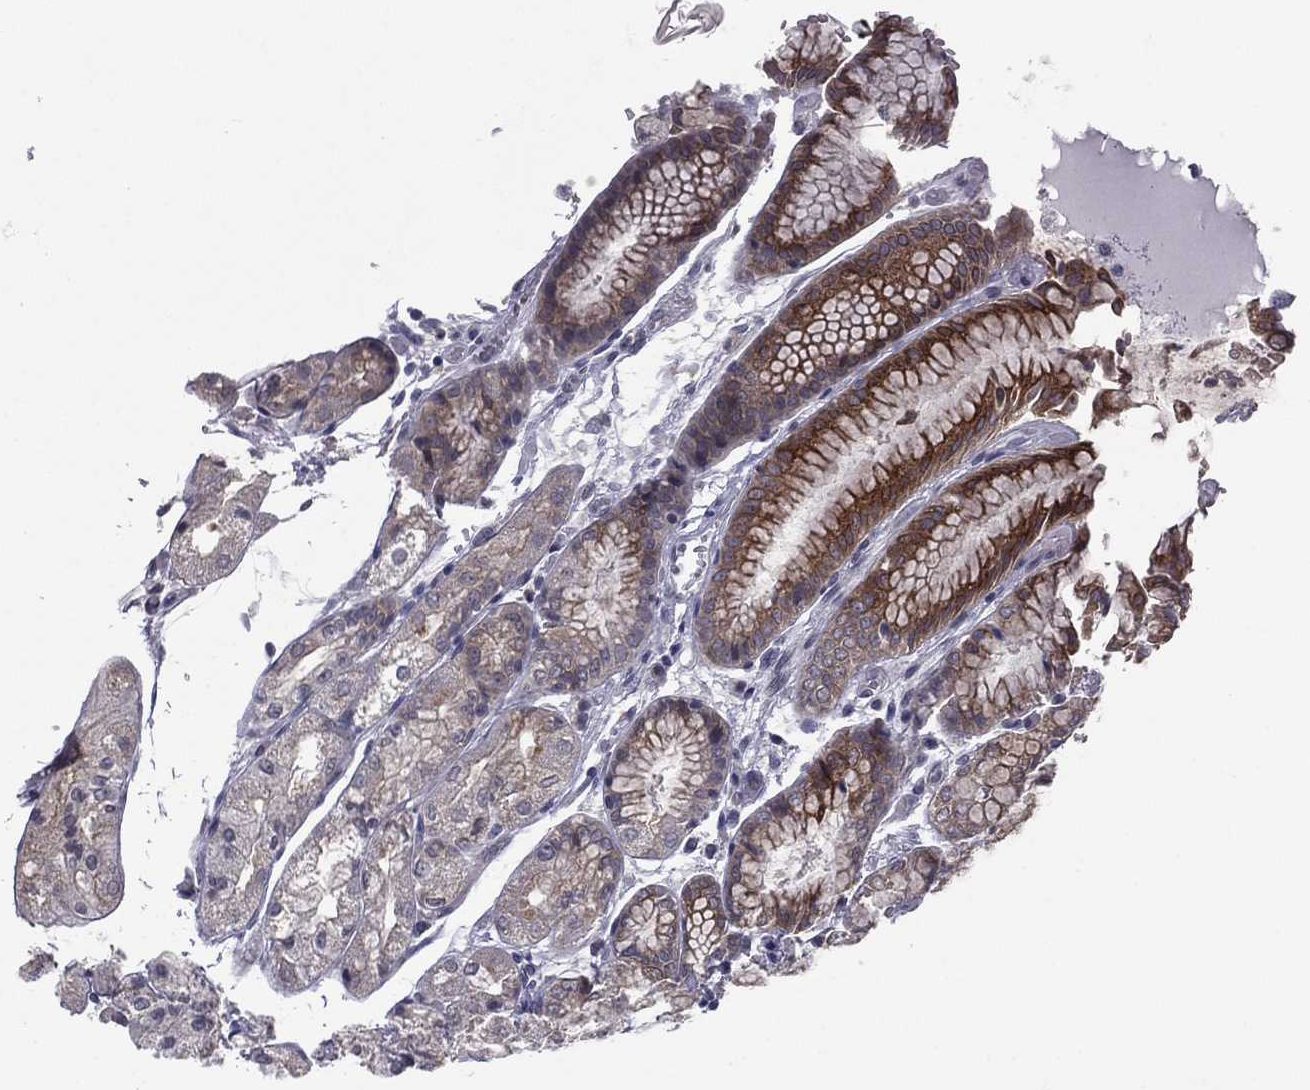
{"staining": {"intensity": "moderate", "quantity": "<25%", "location": "cytoplasmic/membranous"}, "tissue": "stomach", "cell_type": "Glandular cells", "image_type": "normal", "snomed": [{"axis": "morphology", "description": "Normal tissue, NOS"}, {"axis": "topography", "description": "Stomach, upper"}], "caption": "A high-resolution micrograph shows IHC staining of normal stomach, which displays moderate cytoplasmic/membranous positivity in approximately <25% of glandular cells. (IHC, brightfield microscopy, high magnification).", "gene": "ACTRT2", "patient": {"sex": "male", "age": 72}}